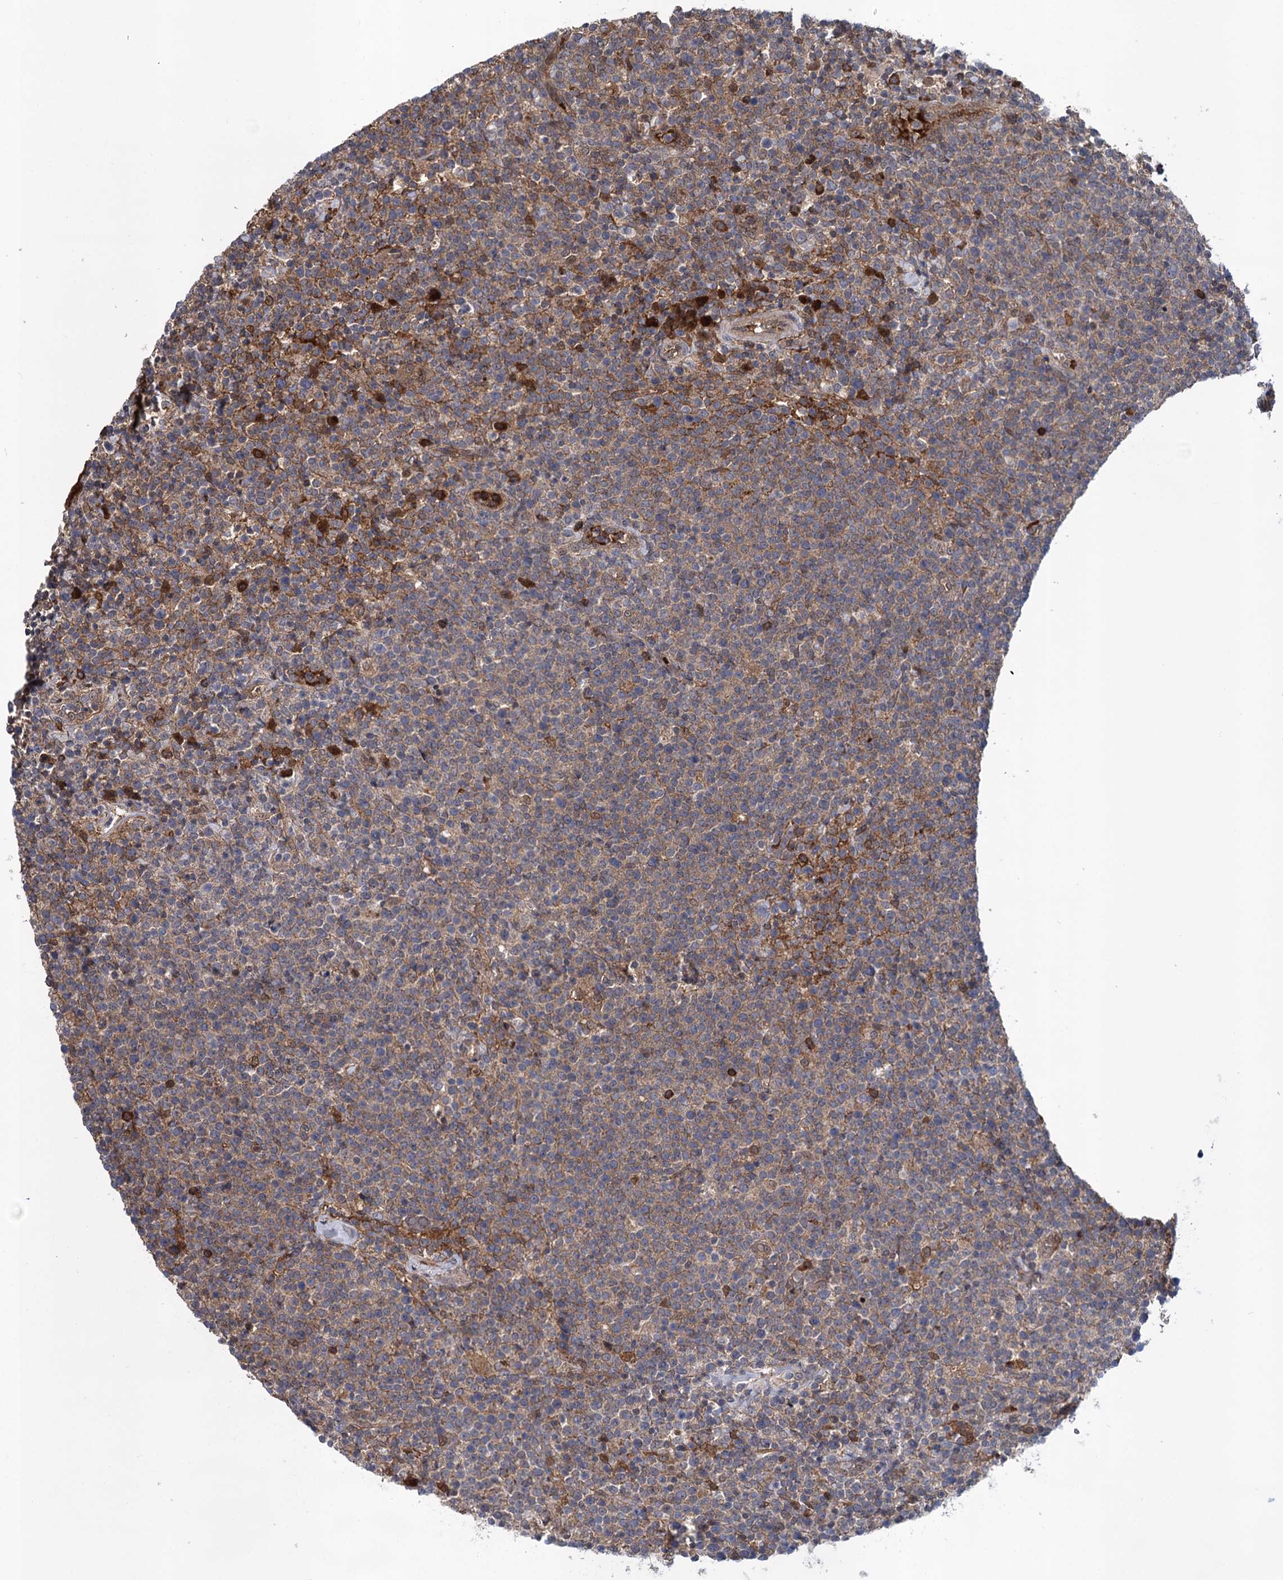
{"staining": {"intensity": "moderate", "quantity": "<25%", "location": "cytoplasmic/membranous"}, "tissue": "lymphoma", "cell_type": "Tumor cells", "image_type": "cancer", "snomed": [{"axis": "morphology", "description": "Malignant lymphoma, non-Hodgkin's type, High grade"}, {"axis": "topography", "description": "Lymph node"}], "caption": "An immunohistochemistry (IHC) micrograph of neoplastic tissue is shown. Protein staining in brown shows moderate cytoplasmic/membranous positivity in lymphoma within tumor cells.", "gene": "GLO1", "patient": {"sex": "male", "age": 61}}